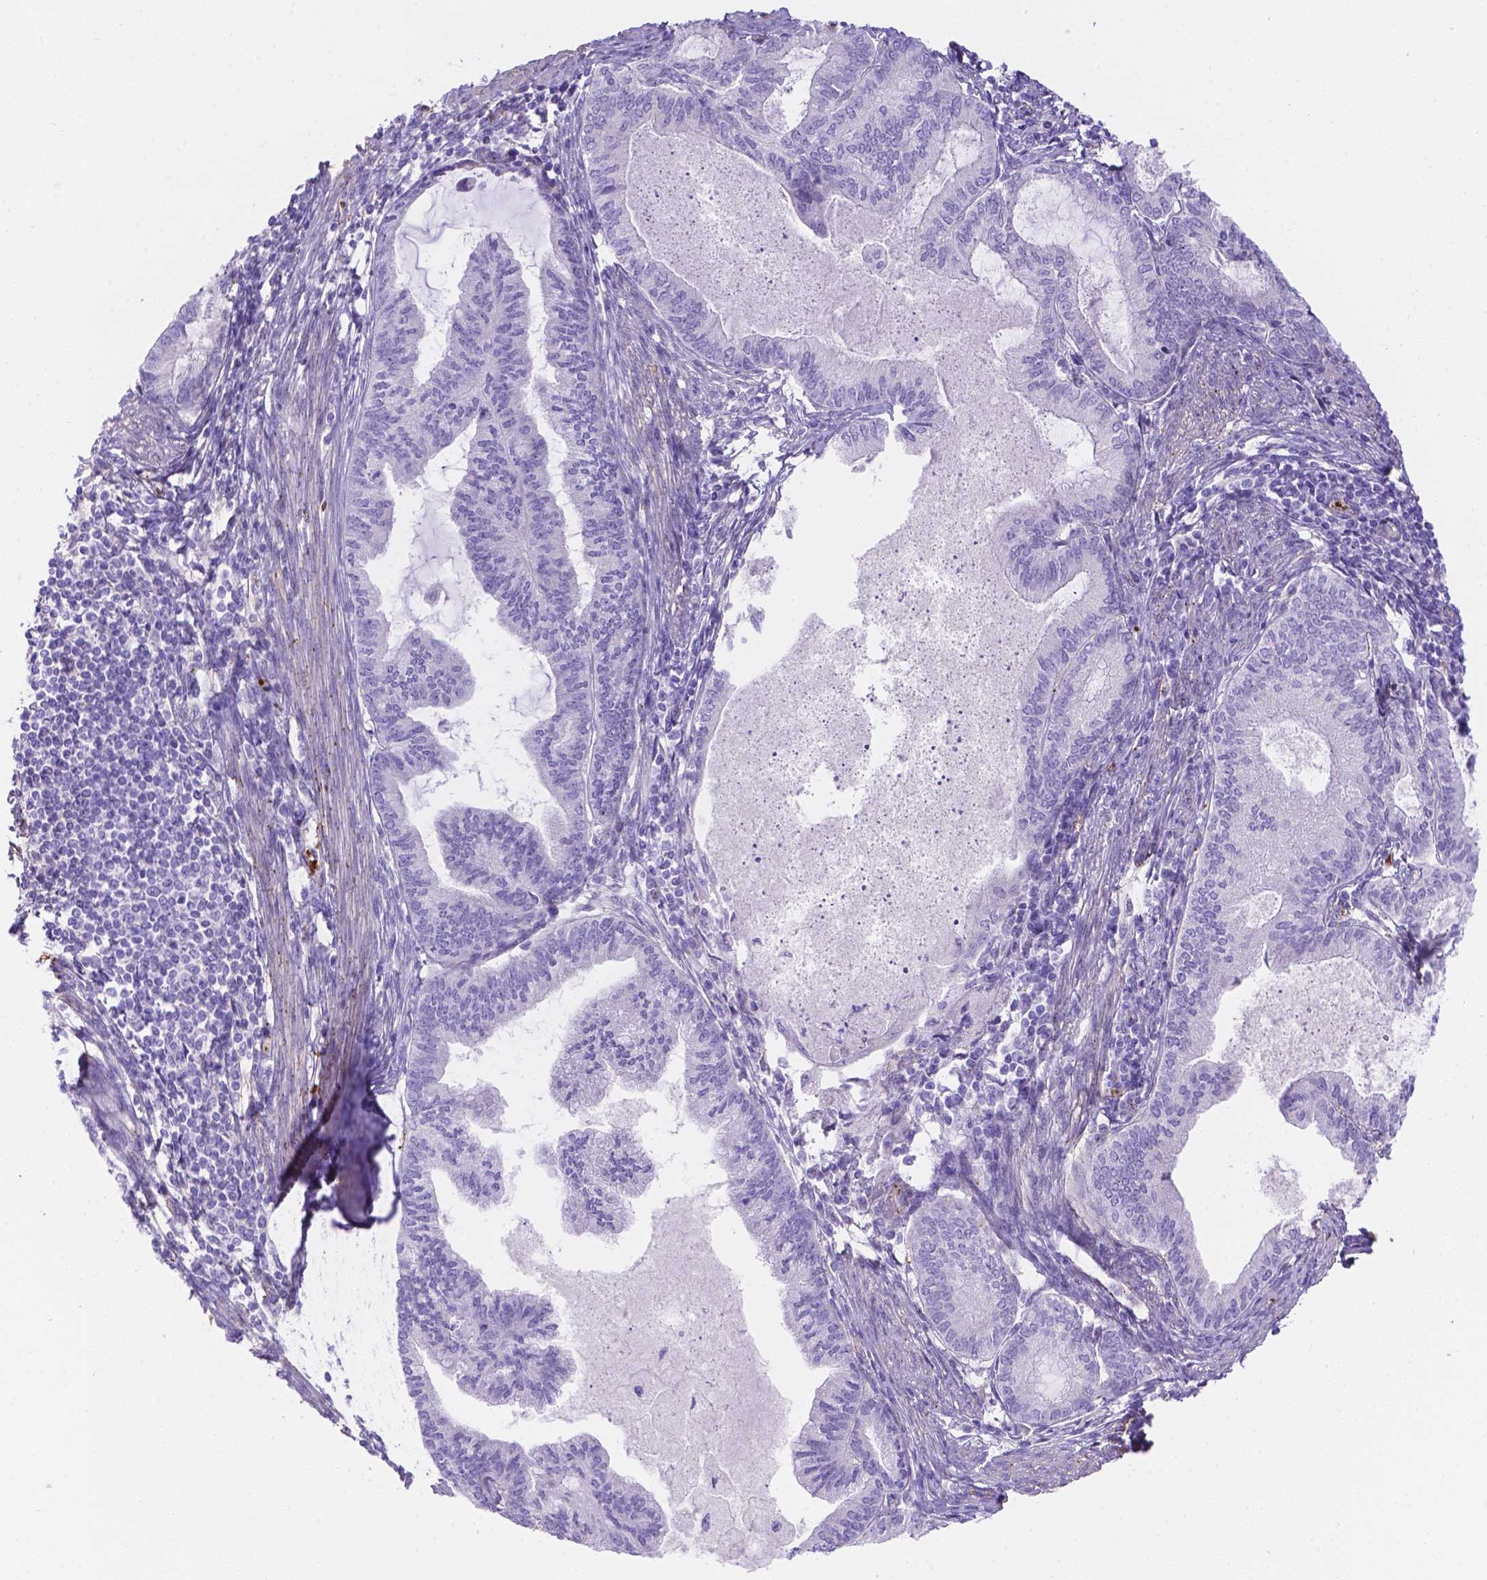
{"staining": {"intensity": "negative", "quantity": "none", "location": "none"}, "tissue": "endometrial cancer", "cell_type": "Tumor cells", "image_type": "cancer", "snomed": [{"axis": "morphology", "description": "Adenocarcinoma, NOS"}, {"axis": "topography", "description": "Endometrium"}], "caption": "A high-resolution image shows immunohistochemistry (IHC) staining of endometrial cancer, which exhibits no significant positivity in tumor cells.", "gene": "SLC40A1", "patient": {"sex": "female", "age": 86}}